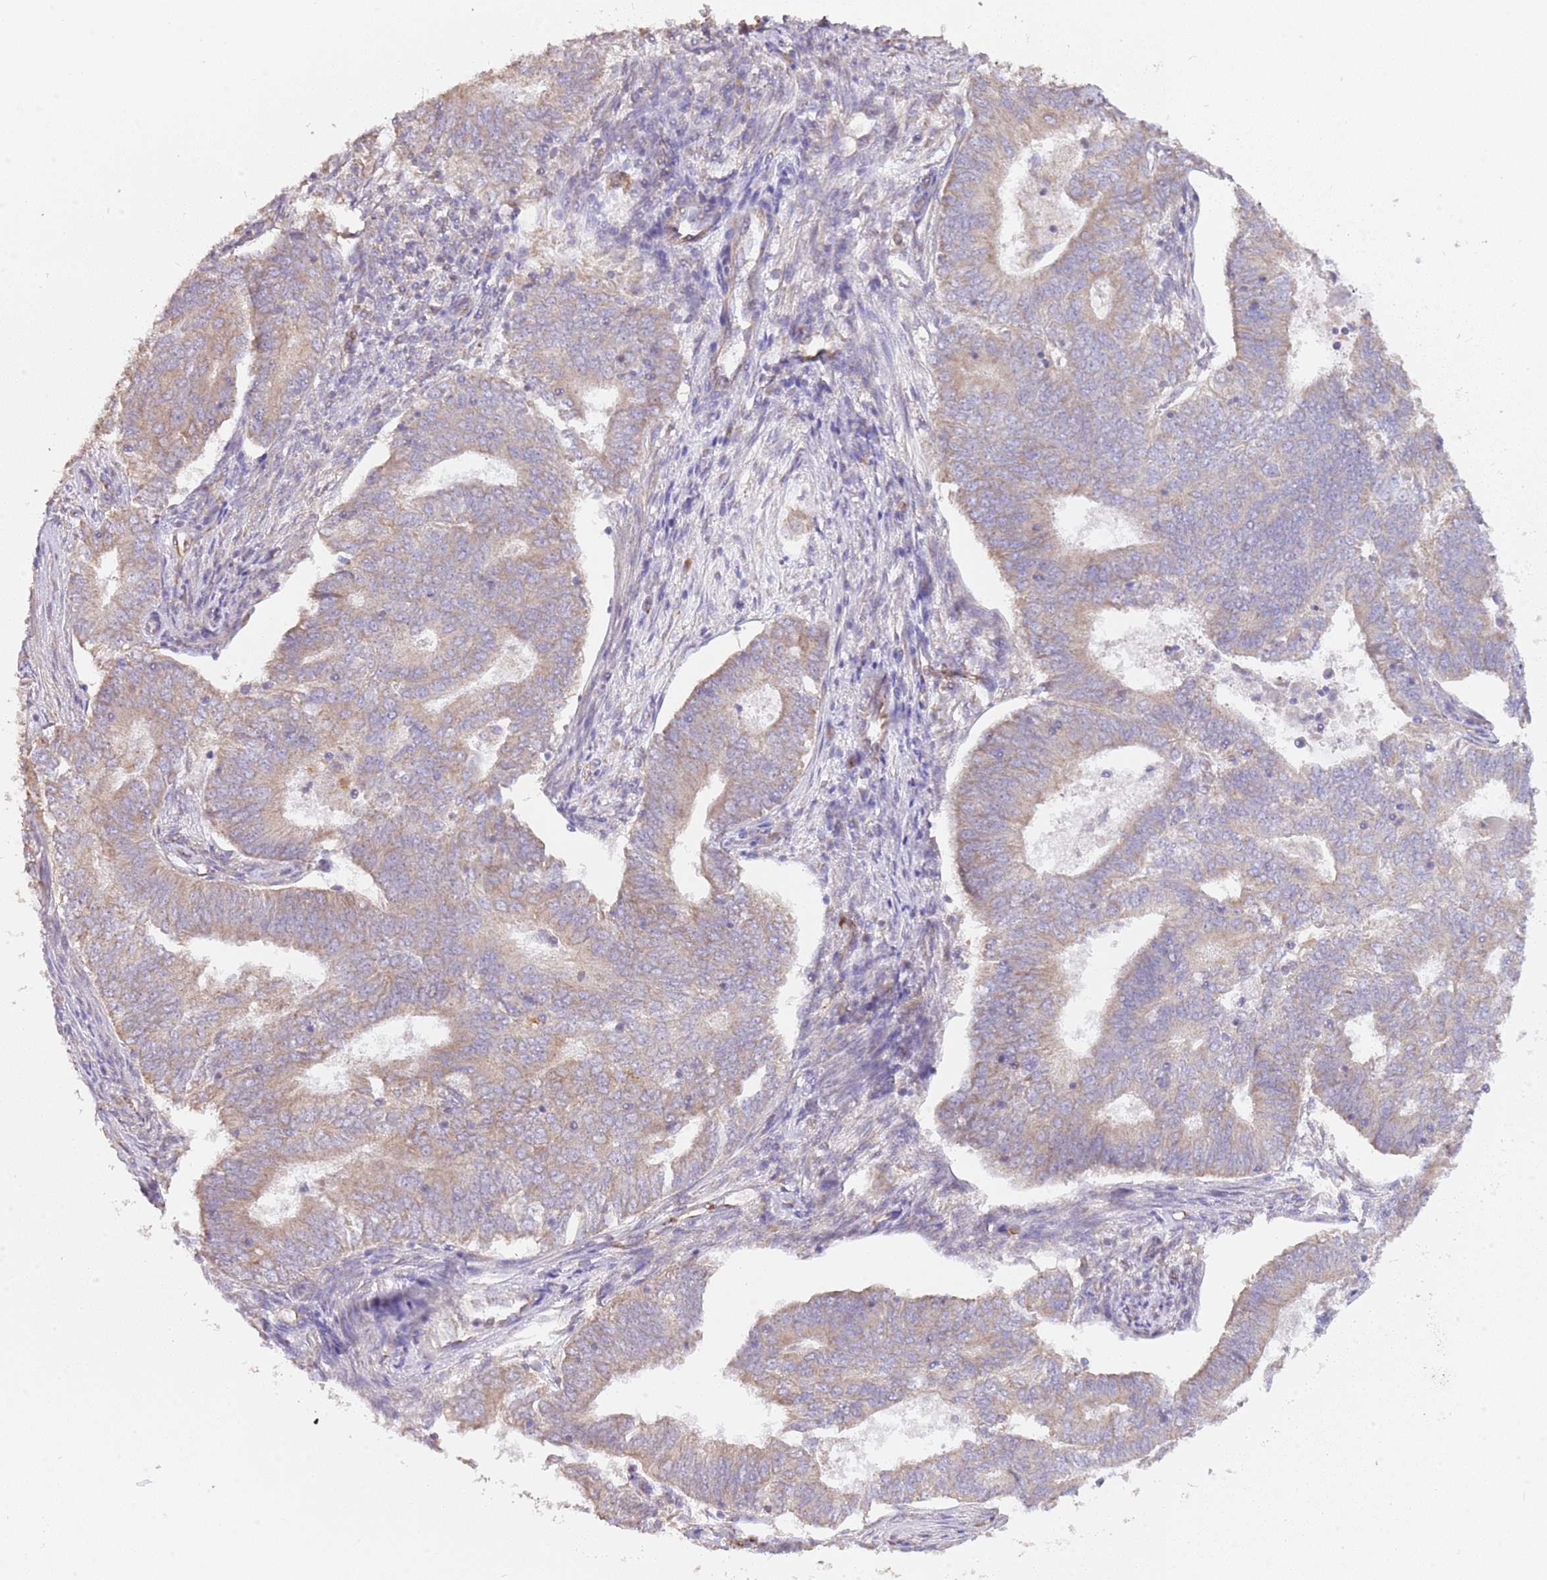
{"staining": {"intensity": "weak", "quantity": ">75%", "location": "cytoplasmic/membranous"}, "tissue": "endometrial cancer", "cell_type": "Tumor cells", "image_type": "cancer", "snomed": [{"axis": "morphology", "description": "Adenocarcinoma, NOS"}, {"axis": "topography", "description": "Endometrium"}], "caption": "Immunohistochemistry staining of adenocarcinoma (endometrial), which displays low levels of weak cytoplasmic/membranous positivity in about >75% of tumor cells indicating weak cytoplasmic/membranous protein expression. The staining was performed using DAB (3,3'-diaminobenzidine) (brown) for protein detection and nuclei were counterstained in hematoxylin (blue).", "gene": "DOCK9", "patient": {"sex": "female", "age": 62}}